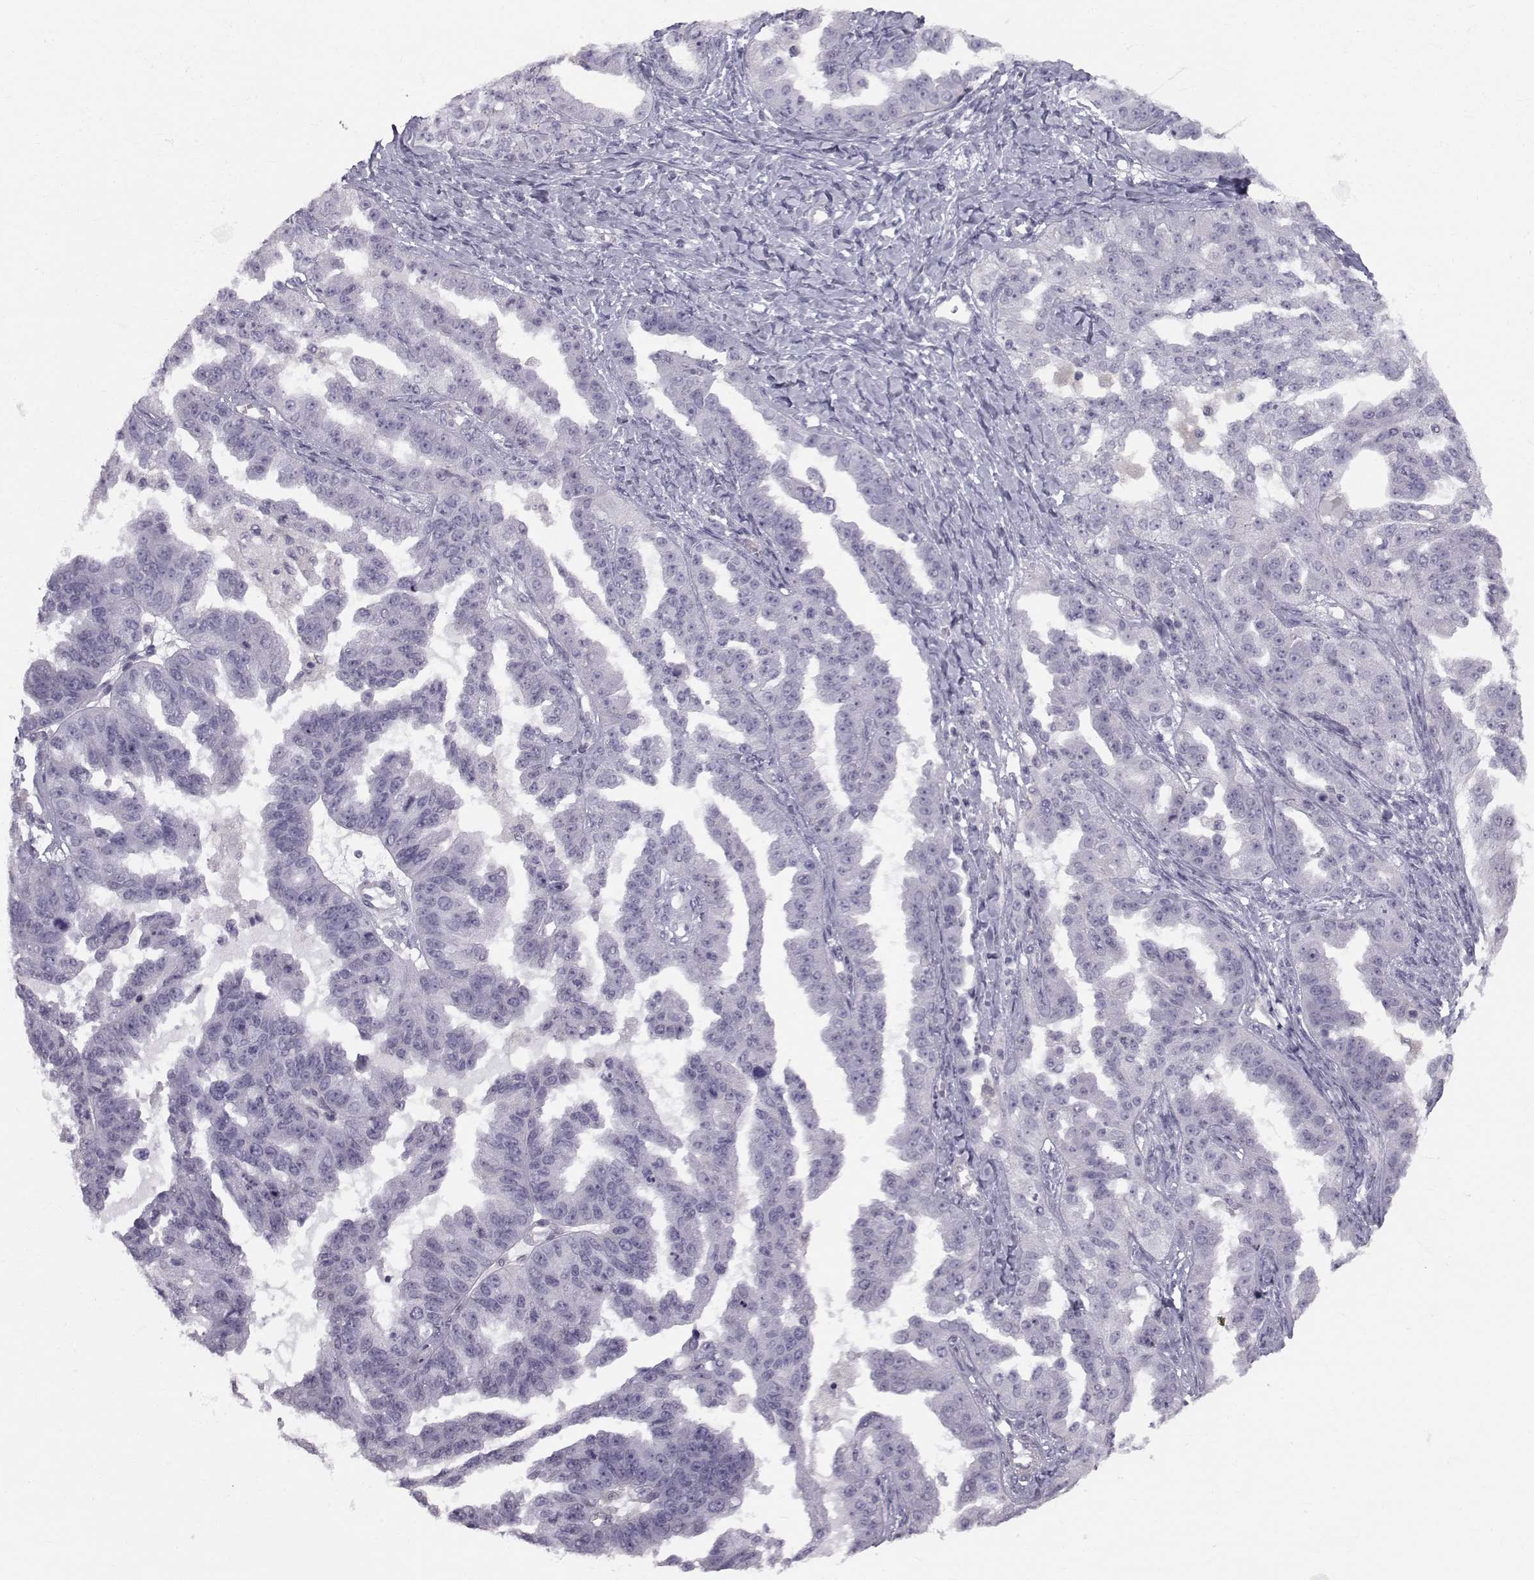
{"staining": {"intensity": "negative", "quantity": "none", "location": "none"}, "tissue": "ovarian cancer", "cell_type": "Tumor cells", "image_type": "cancer", "snomed": [{"axis": "morphology", "description": "Cystadenocarcinoma, serous, NOS"}, {"axis": "topography", "description": "Ovary"}], "caption": "IHC of human serous cystadenocarcinoma (ovarian) shows no staining in tumor cells.", "gene": "GARIN3", "patient": {"sex": "female", "age": 58}}